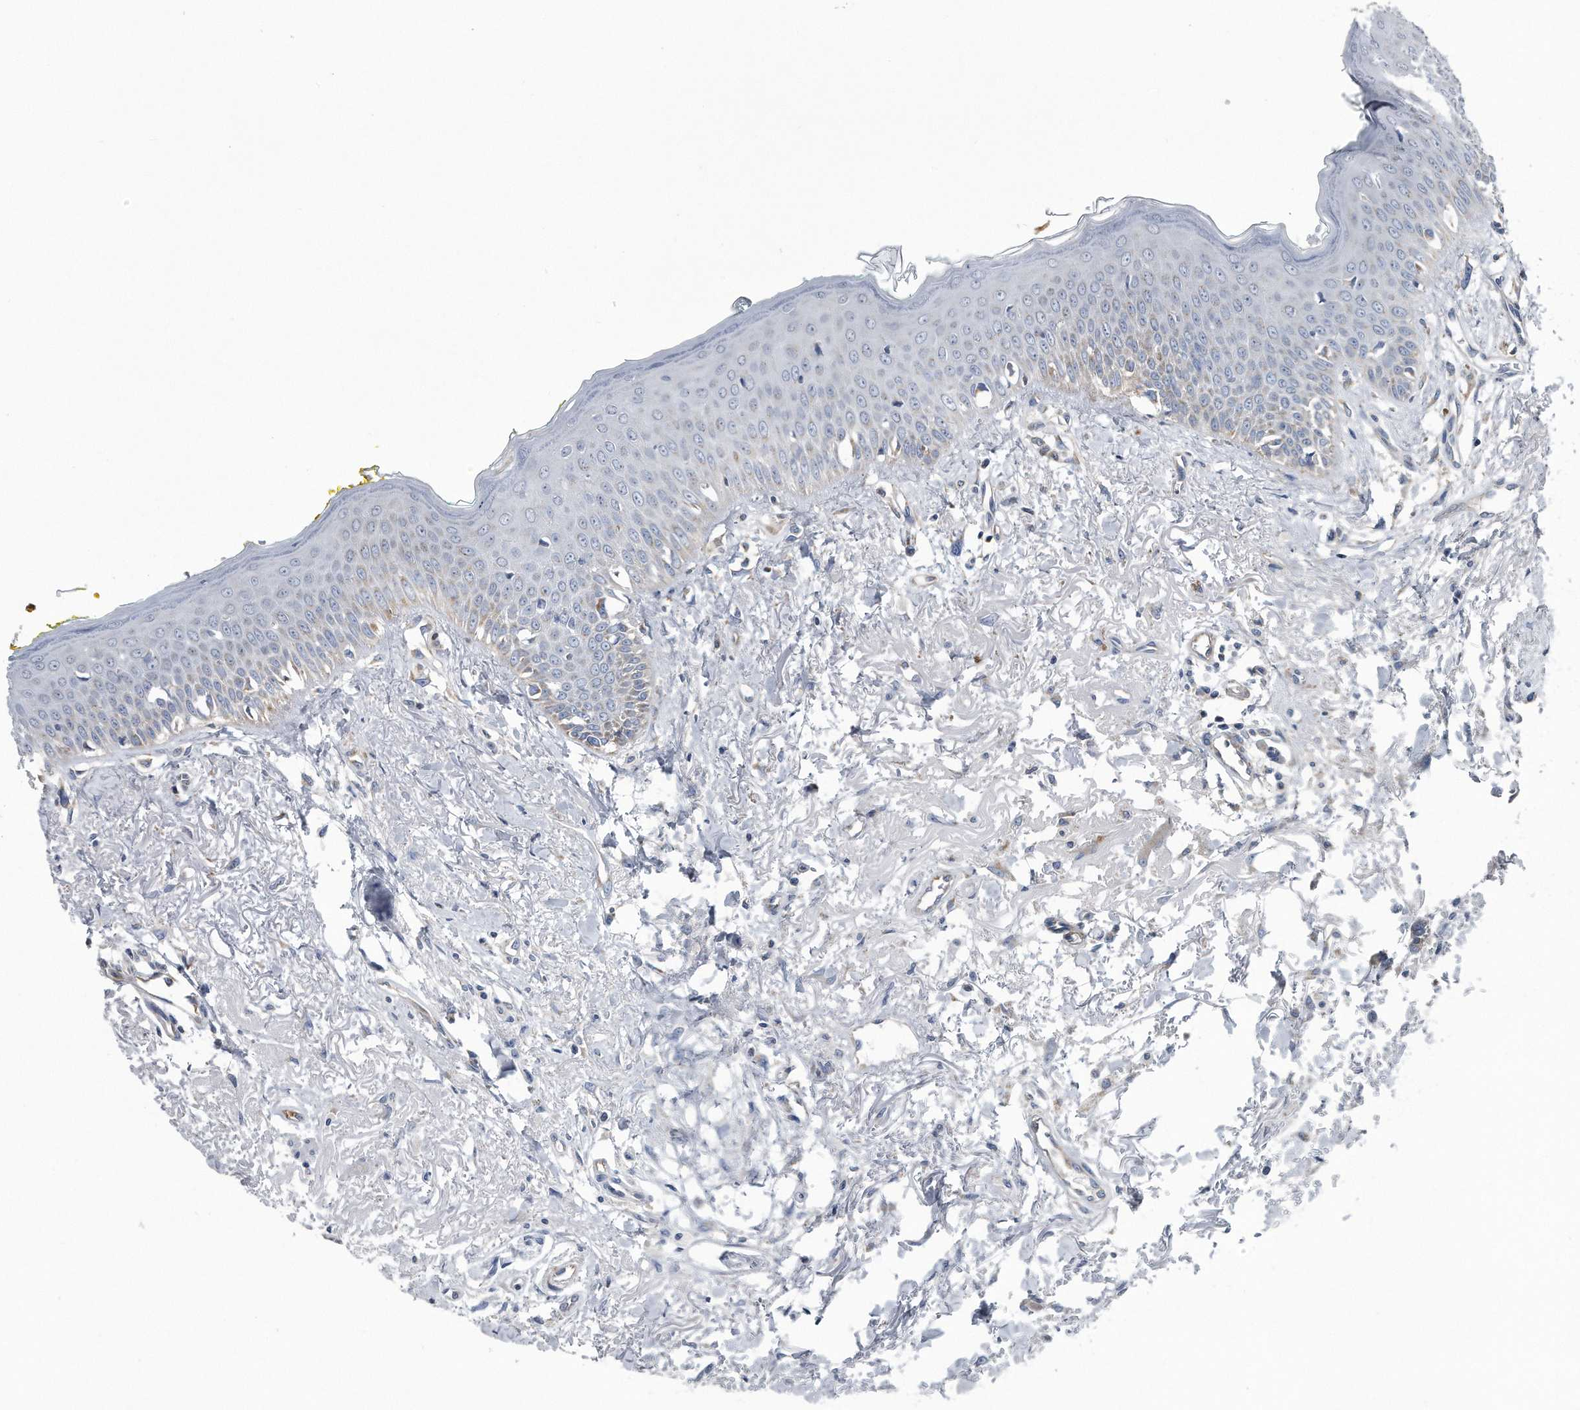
{"staining": {"intensity": "negative", "quantity": "none", "location": "none"}, "tissue": "oral mucosa", "cell_type": "Squamous epithelial cells", "image_type": "normal", "snomed": [{"axis": "morphology", "description": "Normal tissue, NOS"}, {"axis": "topography", "description": "Oral tissue"}], "caption": "This is an IHC photomicrograph of unremarkable human oral mucosa. There is no staining in squamous epithelial cells.", "gene": "LYRM4", "patient": {"sex": "female", "age": 70}}